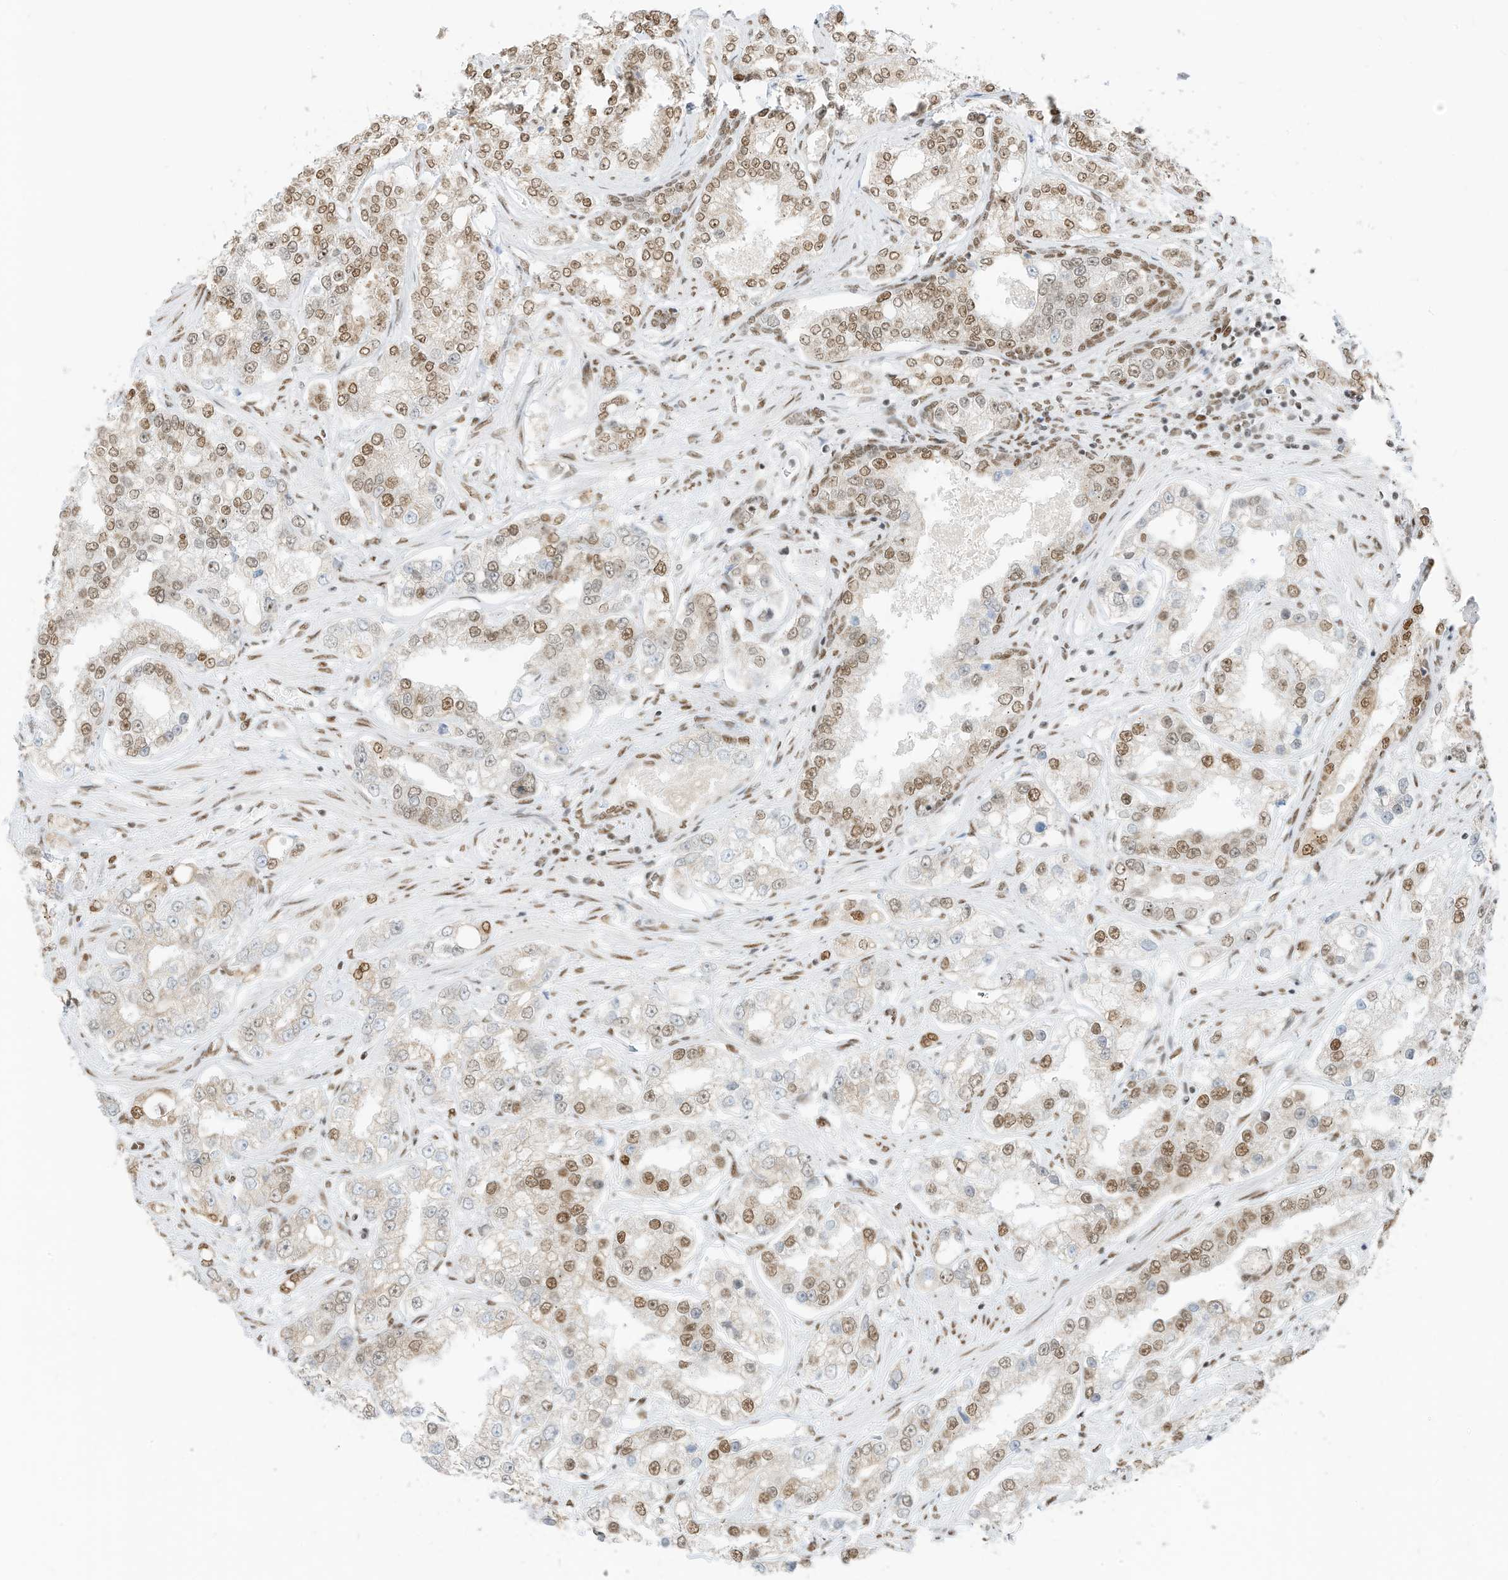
{"staining": {"intensity": "moderate", "quantity": "25%-75%", "location": "nuclear"}, "tissue": "prostate cancer", "cell_type": "Tumor cells", "image_type": "cancer", "snomed": [{"axis": "morphology", "description": "Normal tissue, NOS"}, {"axis": "morphology", "description": "Adenocarcinoma, High grade"}, {"axis": "topography", "description": "Prostate"}], "caption": "DAB (3,3'-diaminobenzidine) immunohistochemical staining of human high-grade adenocarcinoma (prostate) shows moderate nuclear protein positivity in about 25%-75% of tumor cells.", "gene": "SMARCA2", "patient": {"sex": "male", "age": 83}}